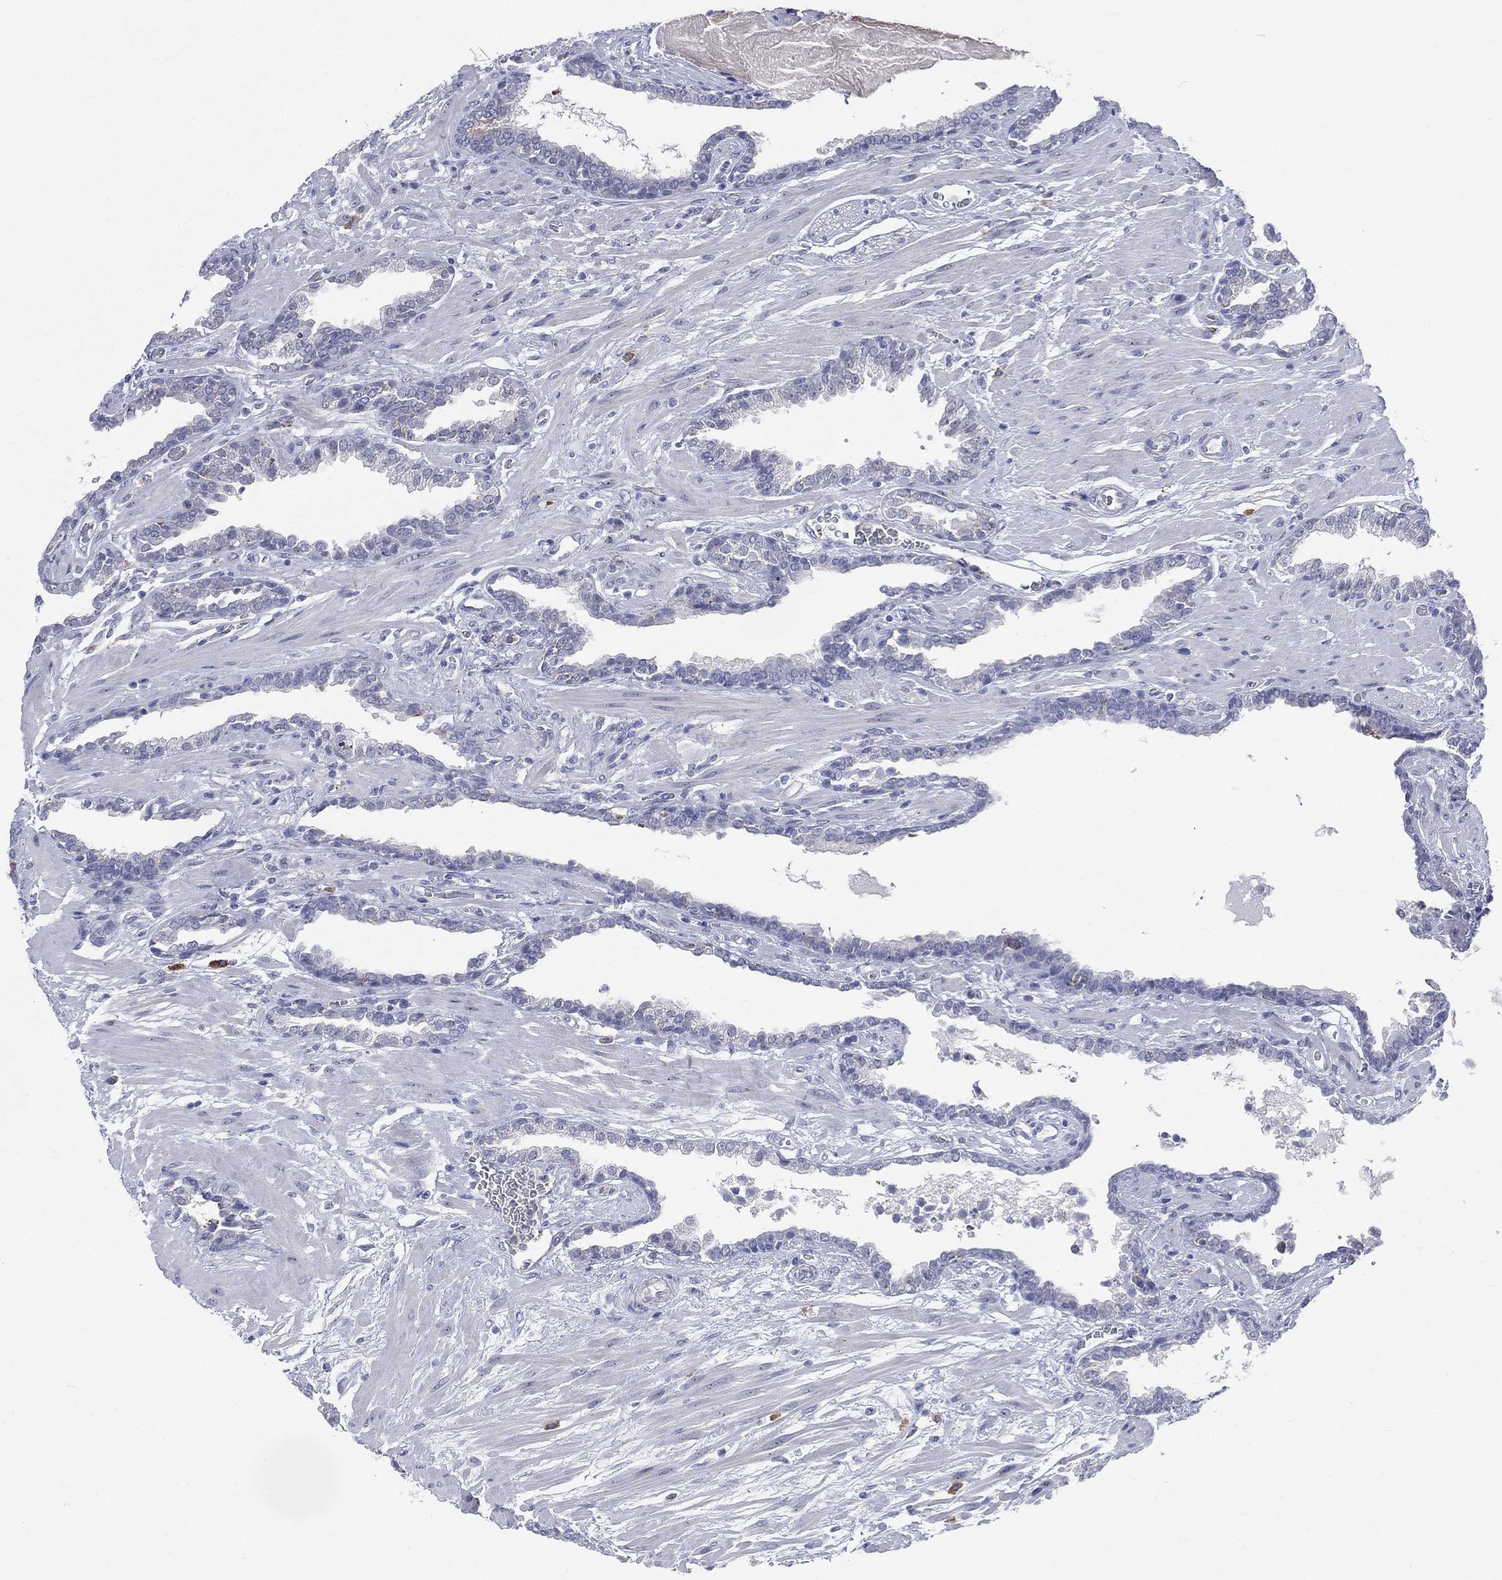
{"staining": {"intensity": "negative", "quantity": "none", "location": "none"}, "tissue": "prostate cancer", "cell_type": "Tumor cells", "image_type": "cancer", "snomed": [{"axis": "morphology", "description": "Adenocarcinoma, Low grade"}, {"axis": "topography", "description": "Prostate"}], "caption": "Image shows no significant protein positivity in tumor cells of prostate adenocarcinoma (low-grade).", "gene": "AKAP3", "patient": {"sex": "male", "age": 69}}